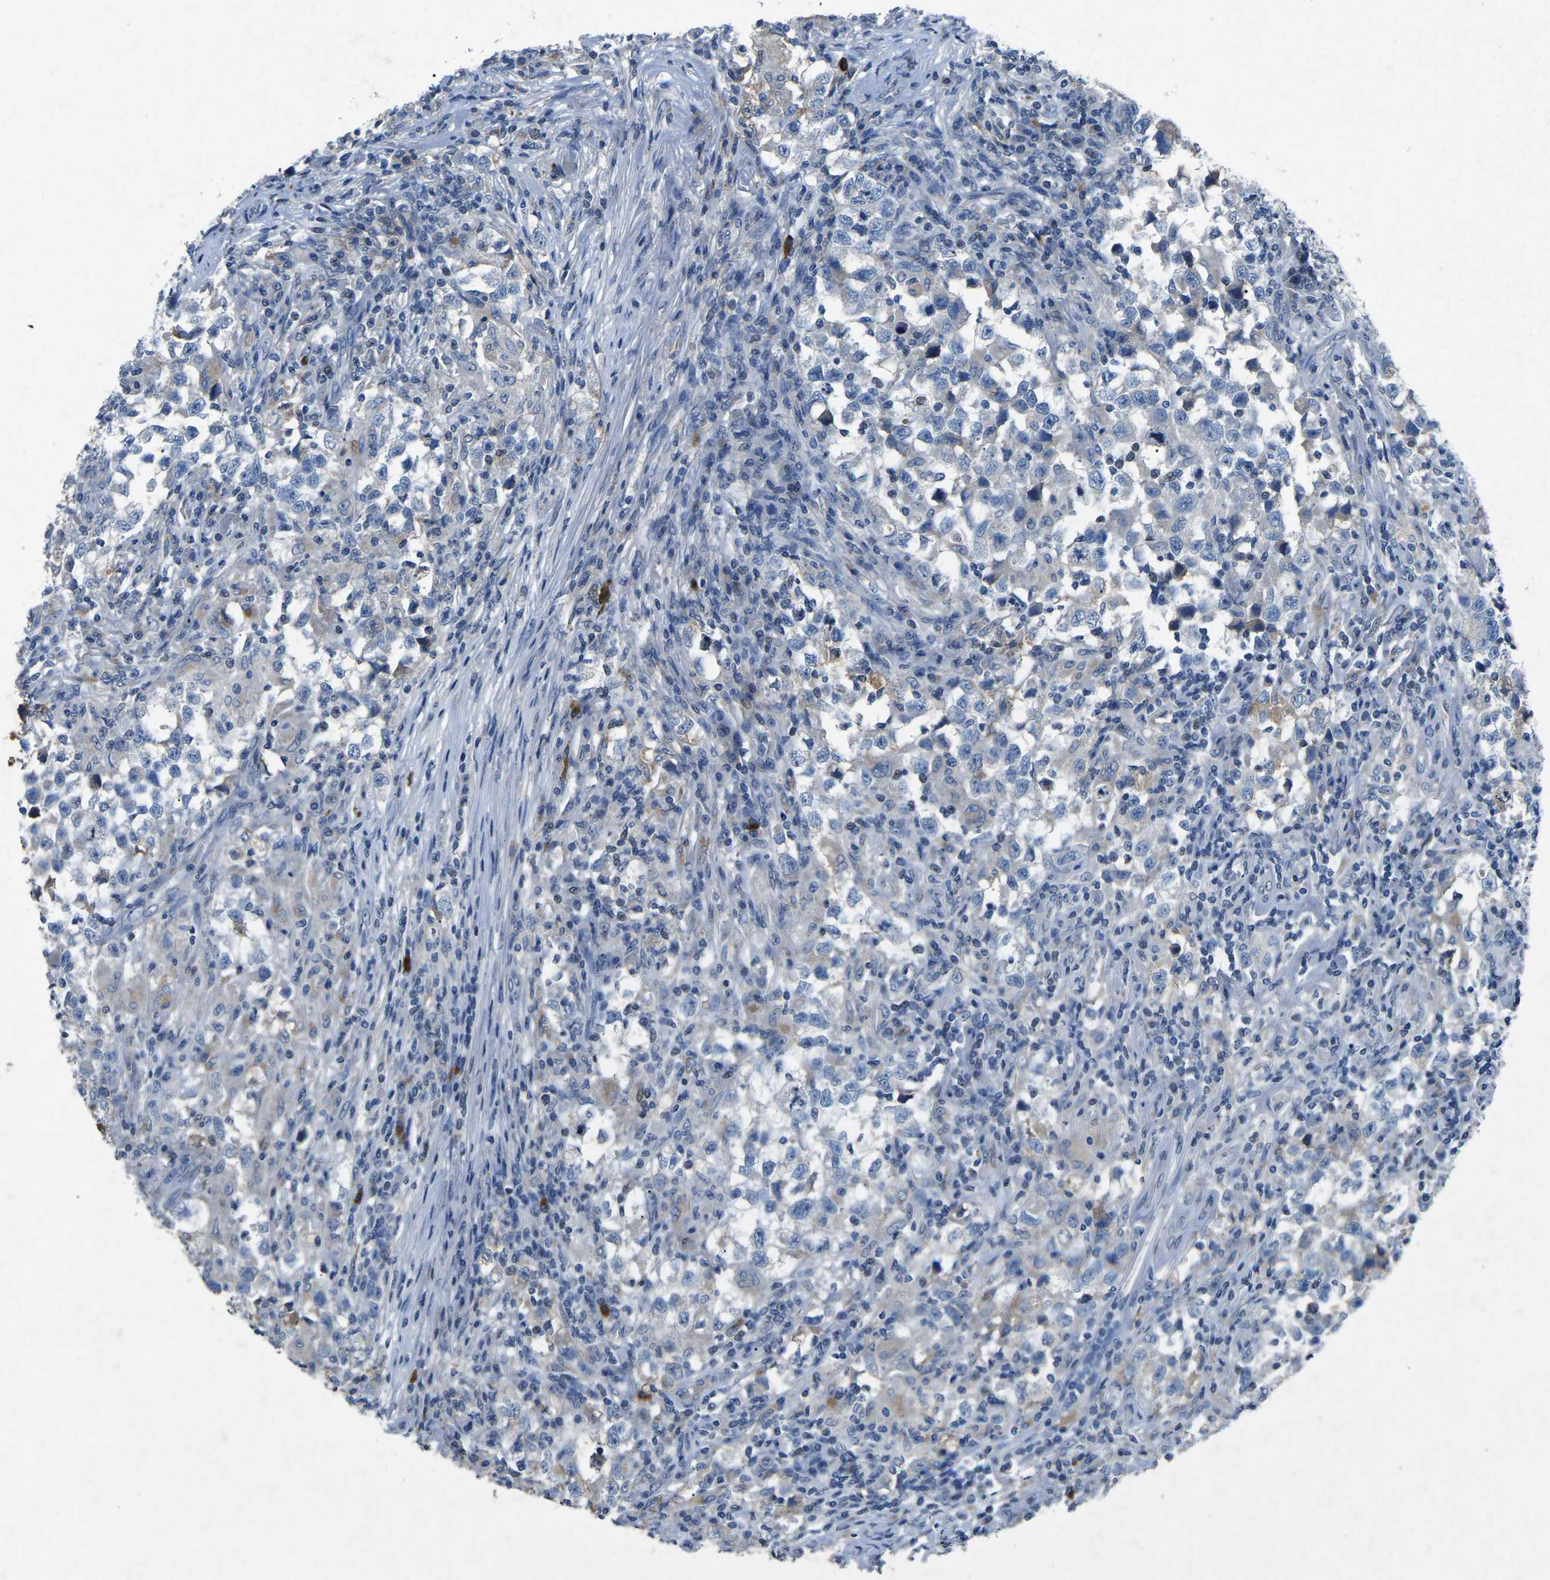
{"staining": {"intensity": "weak", "quantity": "<25%", "location": "cytoplasmic/membranous"}, "tissue": "testis cancer", "cell_type": "Tumor cells", "image_type": "cancer", "snomed": [{"axis": "morphology", "description": "Carcinoma, Embryonal, NOS"}, {"axis": "topography", "description": "Testis"}], "caption": "High power microscopy photomicrograph of an IHC image of embryonal carcinoma (testis), revealing no significant positivity in tumor cells. (Immunohistochemistry (ihc), brightfield microscopy, high magnification).", "gene": "PLG", "patient": {"sex": "male", "age": 21}}